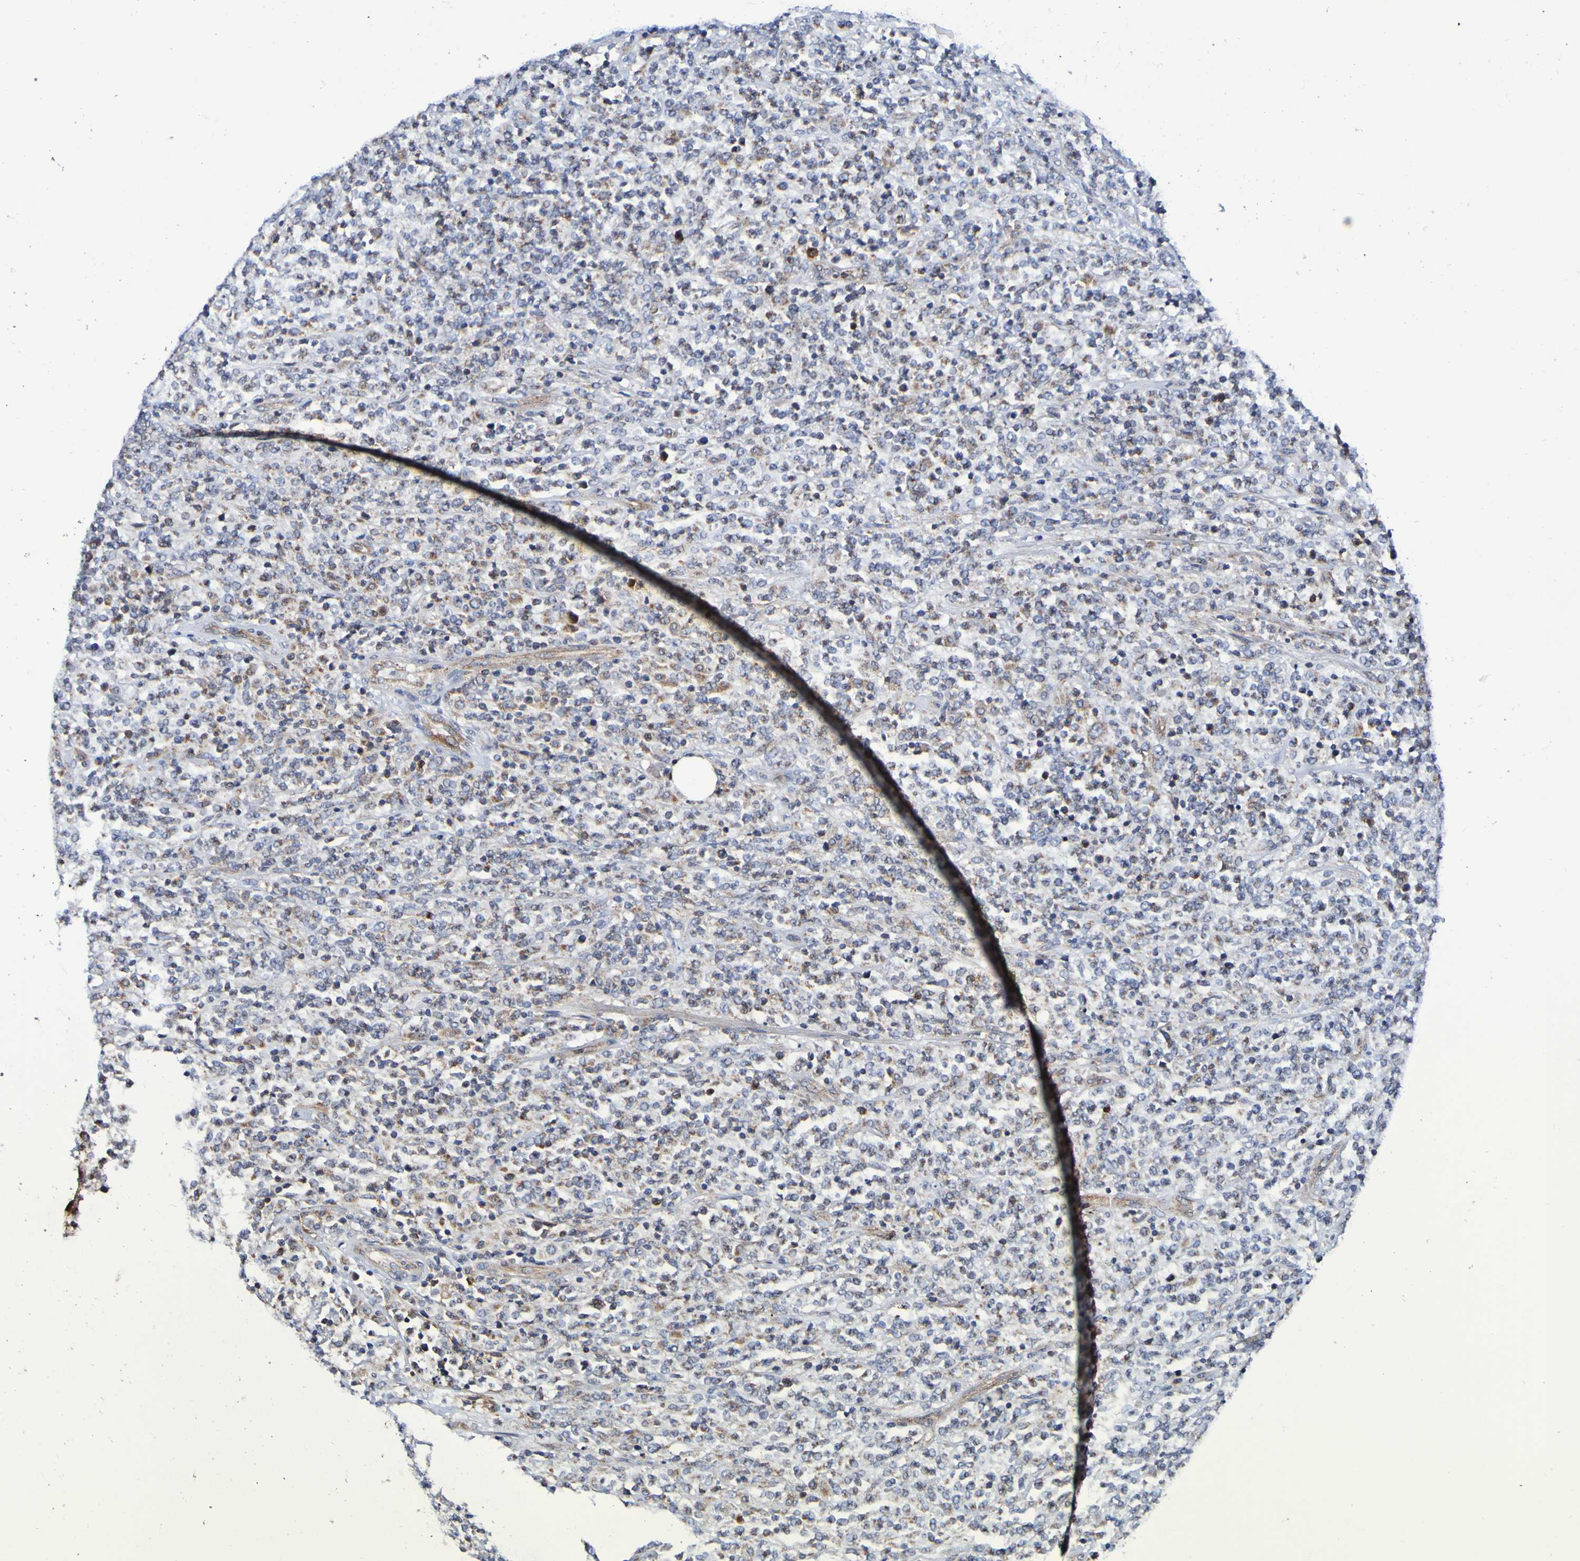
{"staining": {"intensity": "weak", "quantity": ">75%", "location": "cytoplasmic/membranous"}, "tissue": "lymphoma", "cell_type": "Tumor cells", "image_type": "cancer", "snomed": [{"axis": "morphology", "description": "Malignant lymphoma, non-Hodgkin's type, High grade"}, {"axis": "topography", "description": "Soft tissue"}], "caption": "An IHC image of neoplastic tissue is shown. Protein staining in brown shows weak cytoplasmic/membranous positivity in high-grade malignant lymphoma, non-Hodgkin's type within tumor cells.", "gene": "GJB1", "patient": {"sex": "male", "age": 18}}